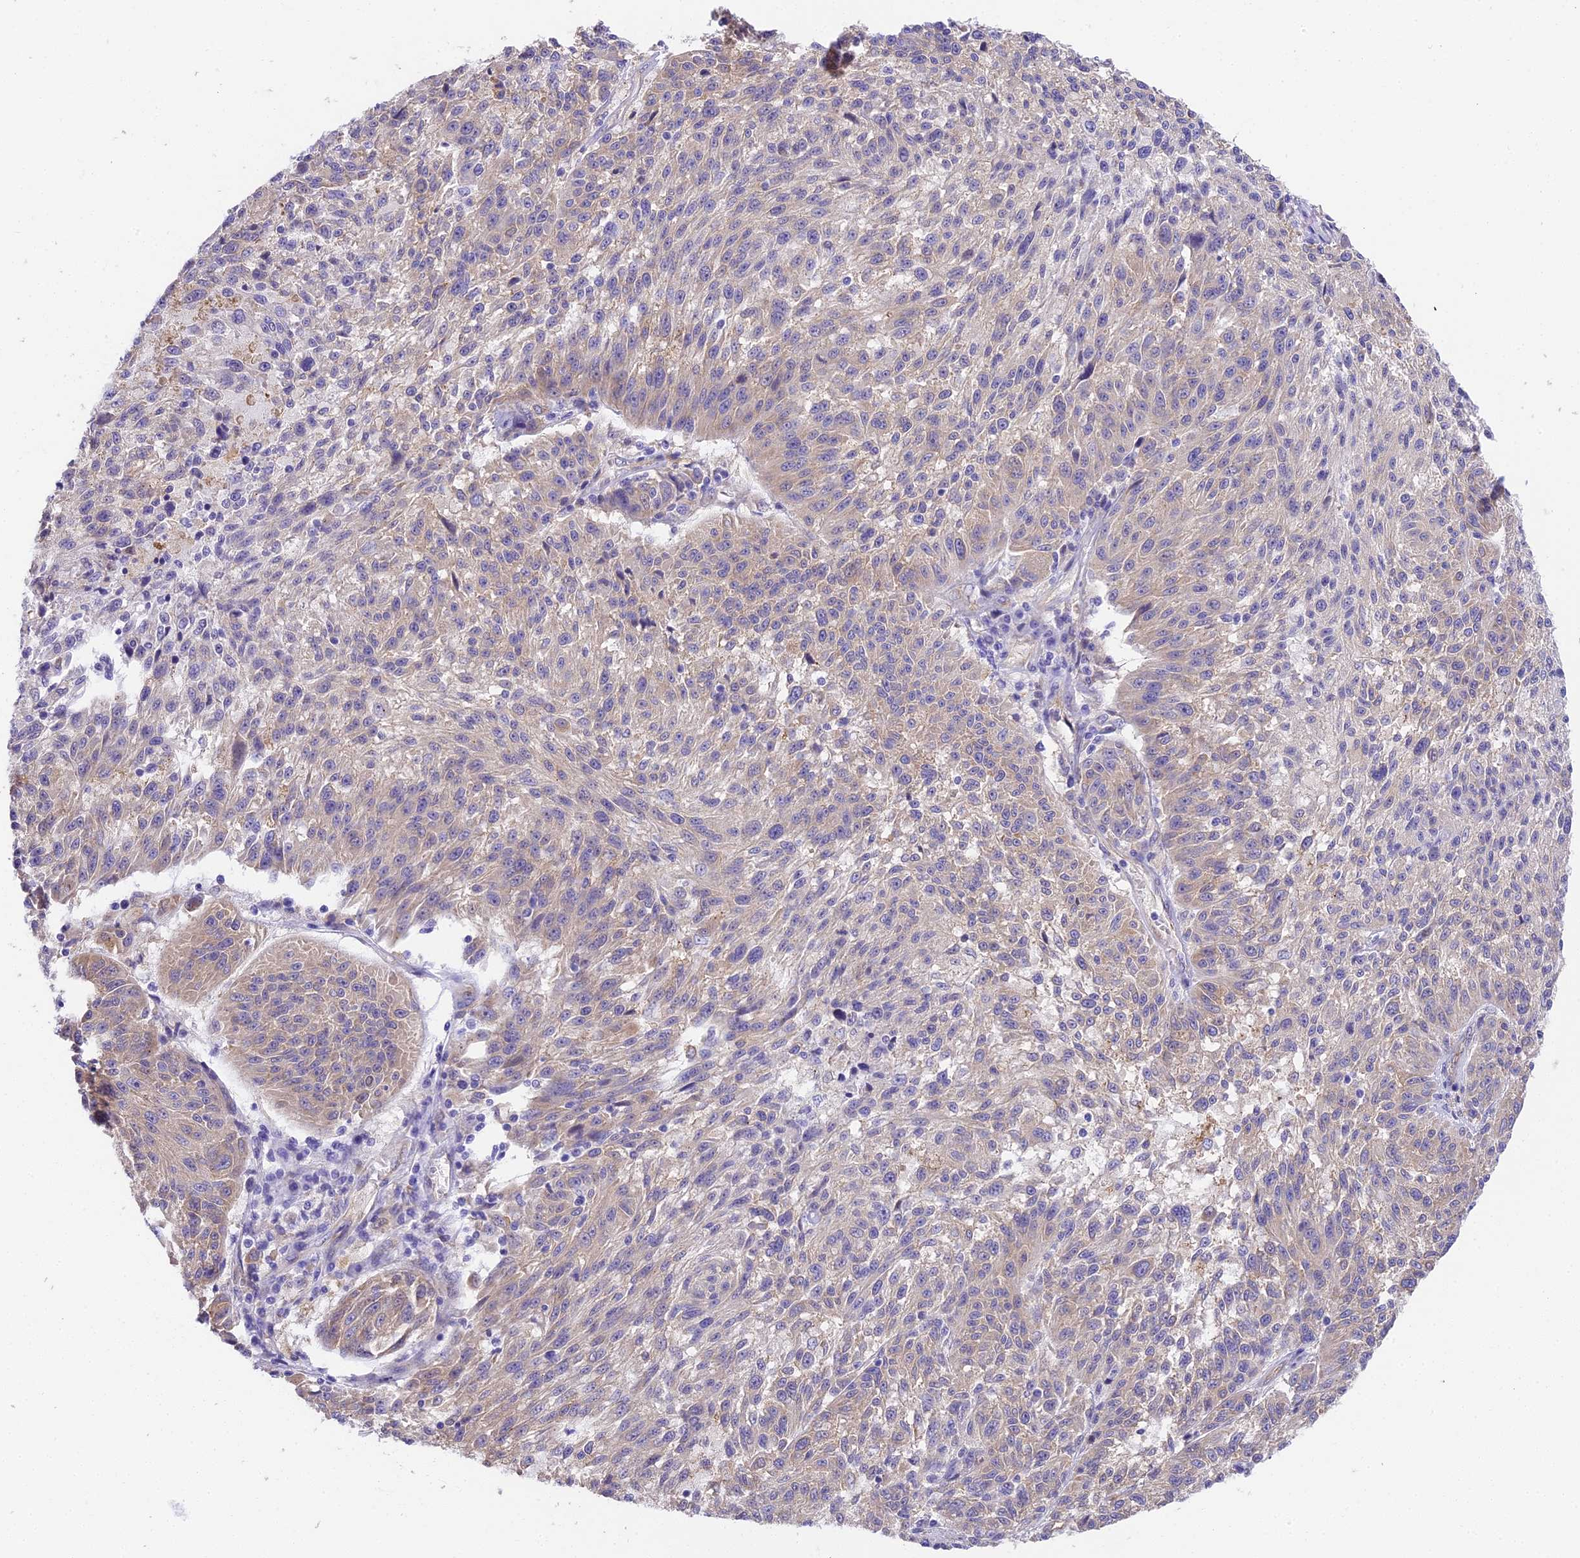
{"staining": {"intensity": "weak", "quantity": "<25%", "location": "cytoplasmic/membranous"}, "tissue": "melanoma", "cell_type": "Tumor cells", "image_type": "cancer", "snomed": [{"axis": "morphology", "description": "Malignant melanoma, NOS"}, {"axis": "topography", "description": "Skin"}], "caption": "This is an immunohistochemistry image of human melanoma. There is no expression in tumor cells.", "gene": "HOMER3", "patient": {"sex": "male", "age": 53}}